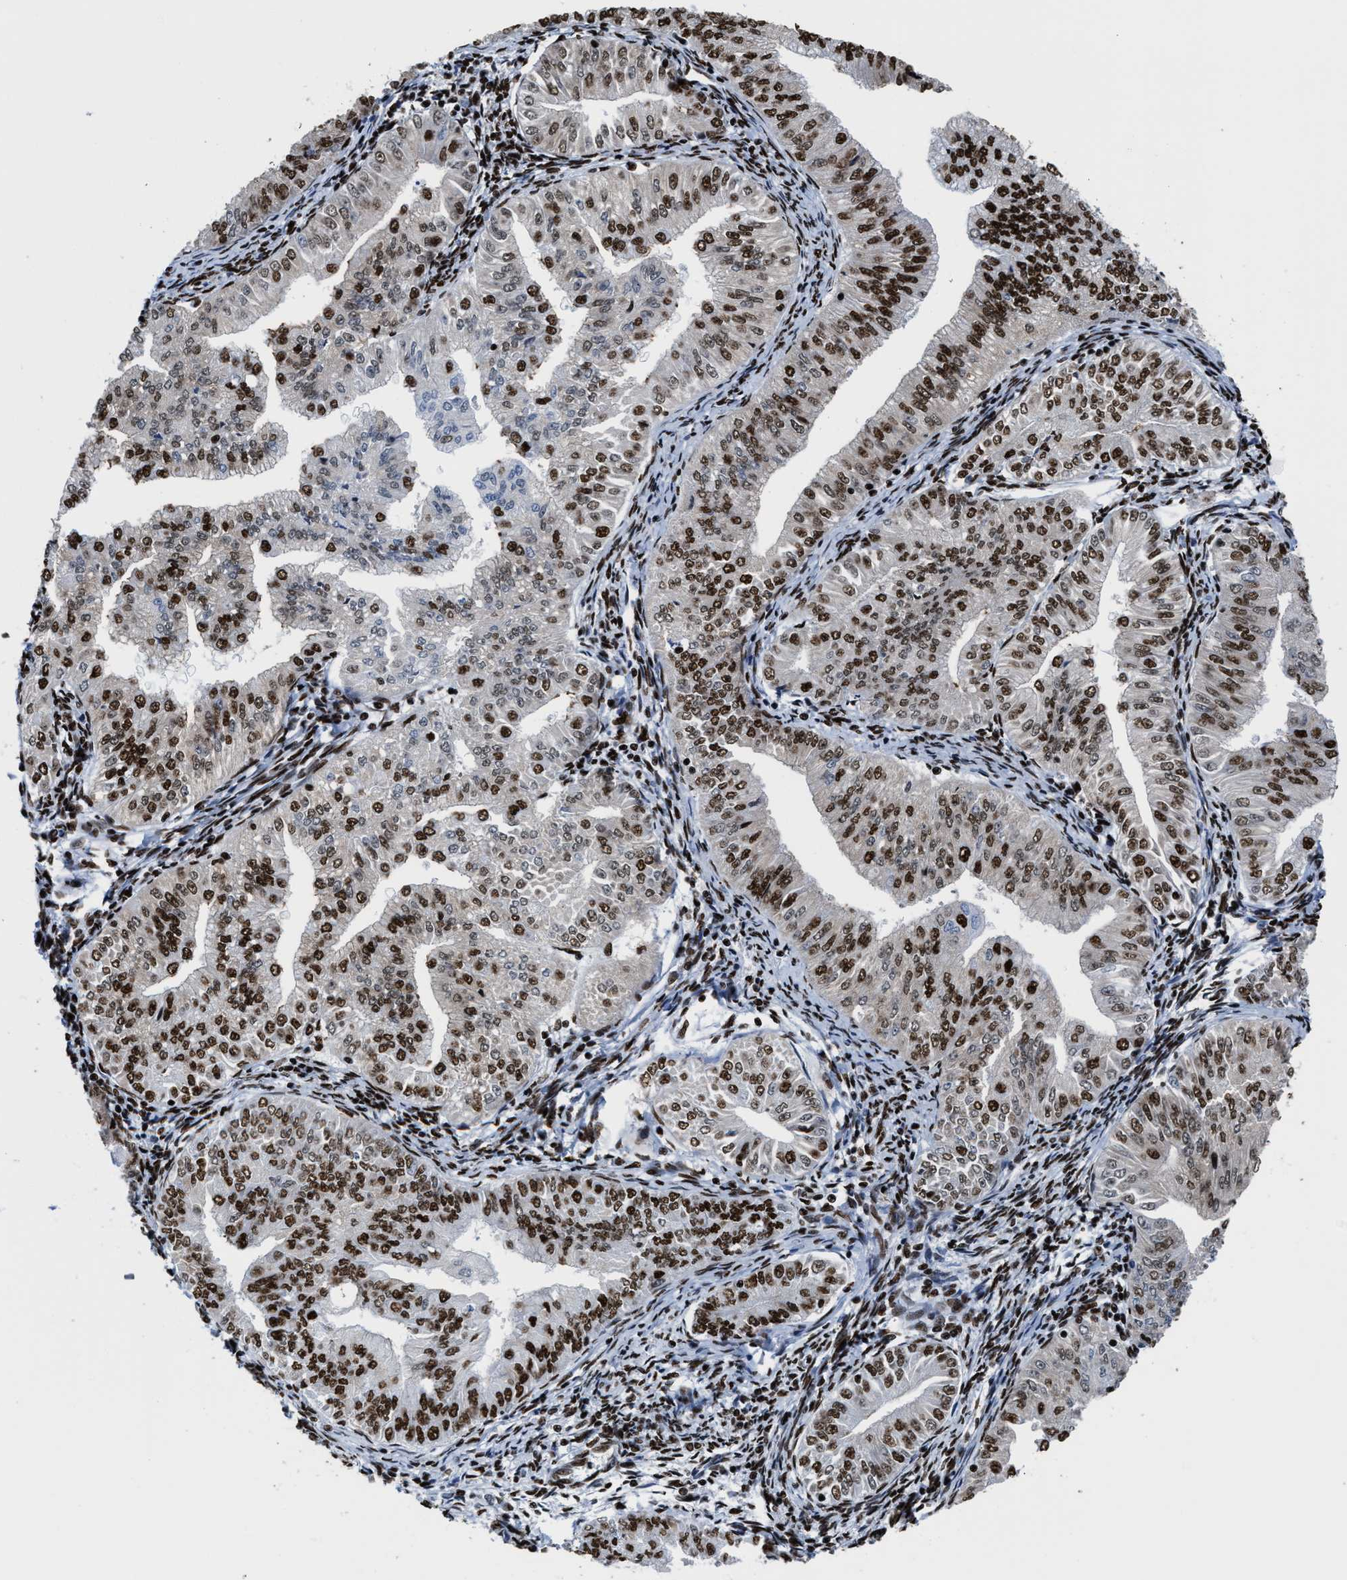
{"staining": {"intensity": "strong", "quantity": "25%-75%", "location": "nuclear"}, "tissue": "endometrial cancer", "cell_type": "Tumor cells", "image_type": "cancer", "snomed": [{"axis": "morphology", "description": "Normal tissue, NOS"}, {"axis": "morphology", "description": "Adenocarcinoma, NOS"}, {"axis": "topography", "description": "Endometrium"}], "caption": "This histopathology image shows immunohistochemistry staining of human endometrial cancer, with high strong nuclear staining in approximately 25%-75% of tumor cells.", "gene": "SMARCC2", "patient": {"sex": "female", "age": 53}}